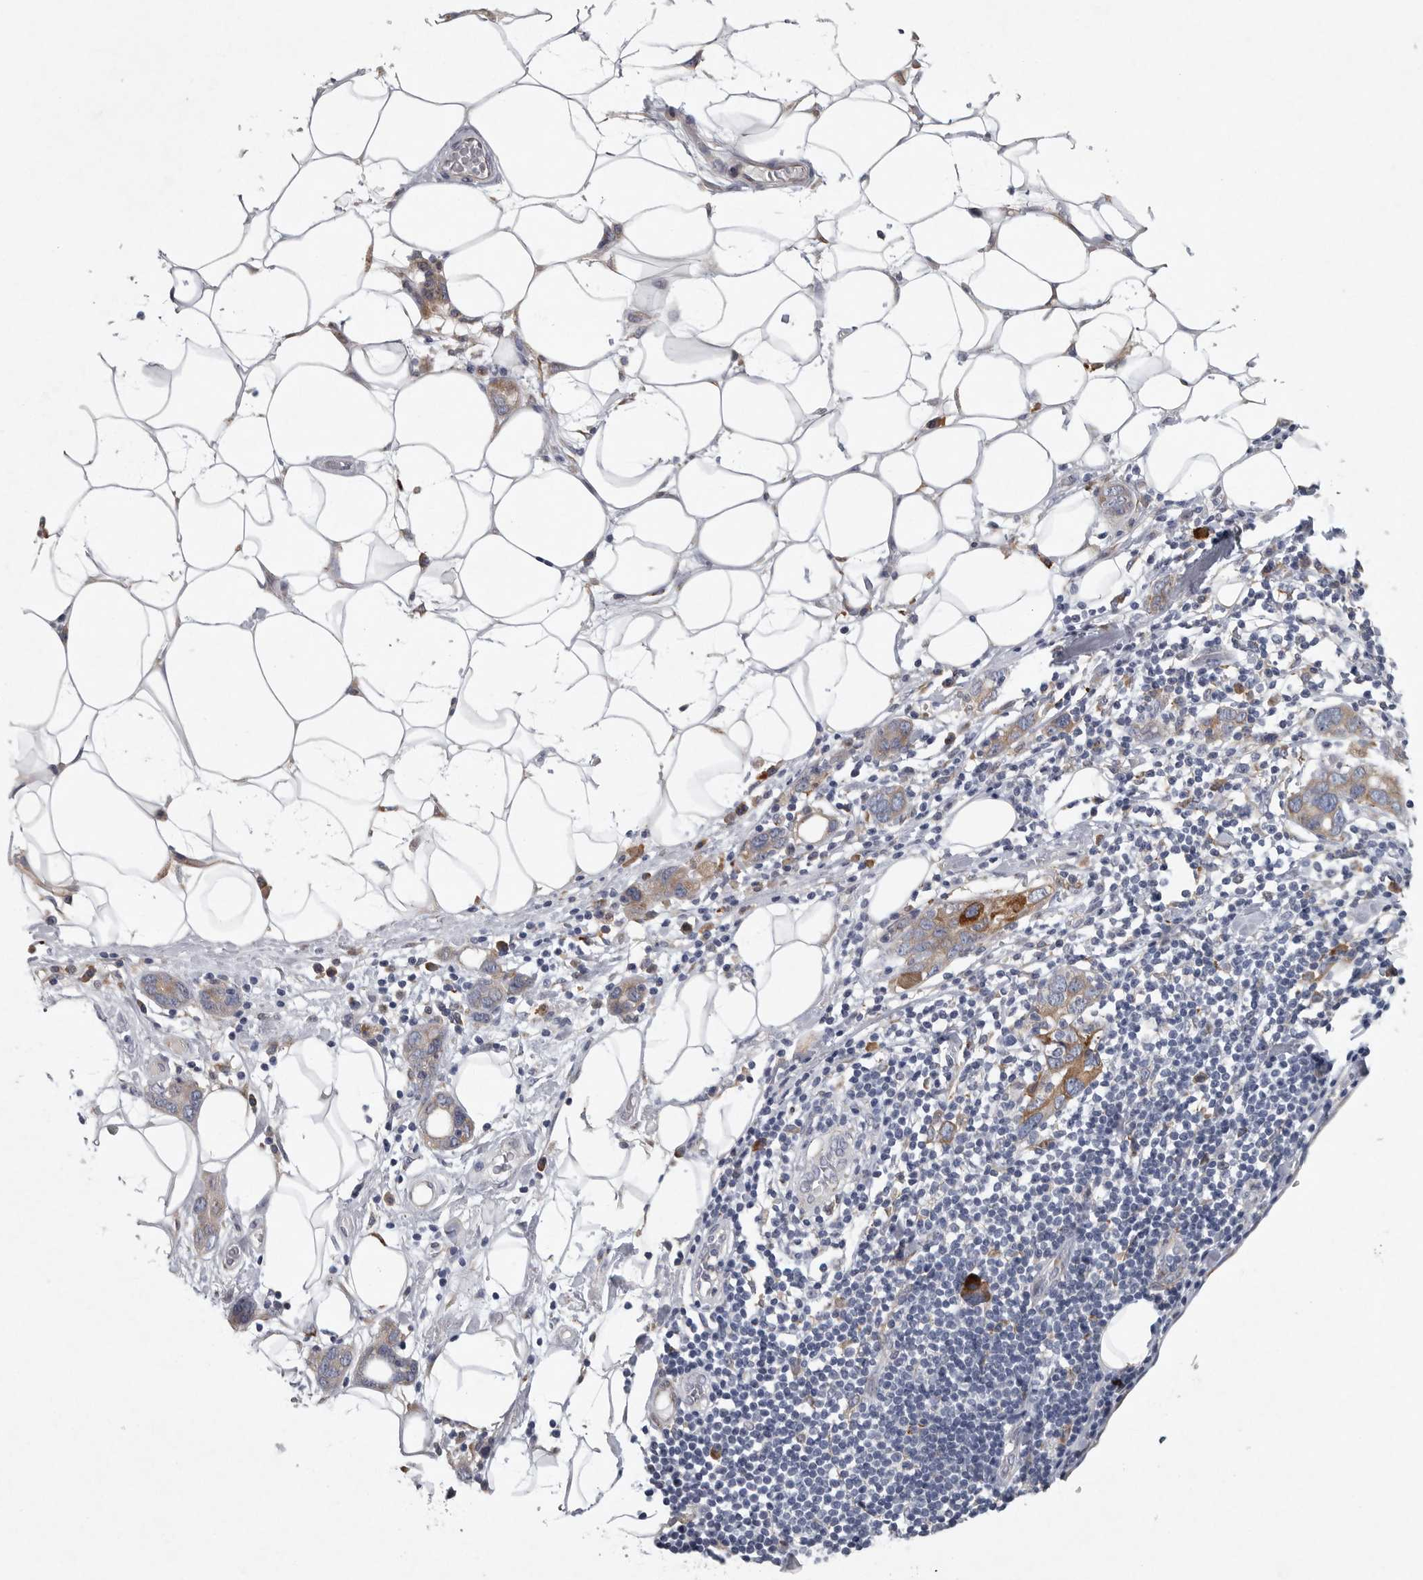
{"staining": {"intensity": "moderate", "quantity": "<25%", "location": "cytoplasmic/membranous"}, "tissue": "stomach cancer", "cell_type": "Tumor cells", "image_type": "cancer", "snomed": [{"axis": "morphology", "description": "Adenocarcinoma, NOS"}, {"axis": "topography", "description": "Stomach, lower"}], "caption": "Brown immunohistochemical staining in stomach adenocarcinoma exhibits moderate cytoplasmic/membranous expression in approximately <25% of tumor cells.", "gene": "MINPP1", "patient": {"sex": "female", "age": 93}}